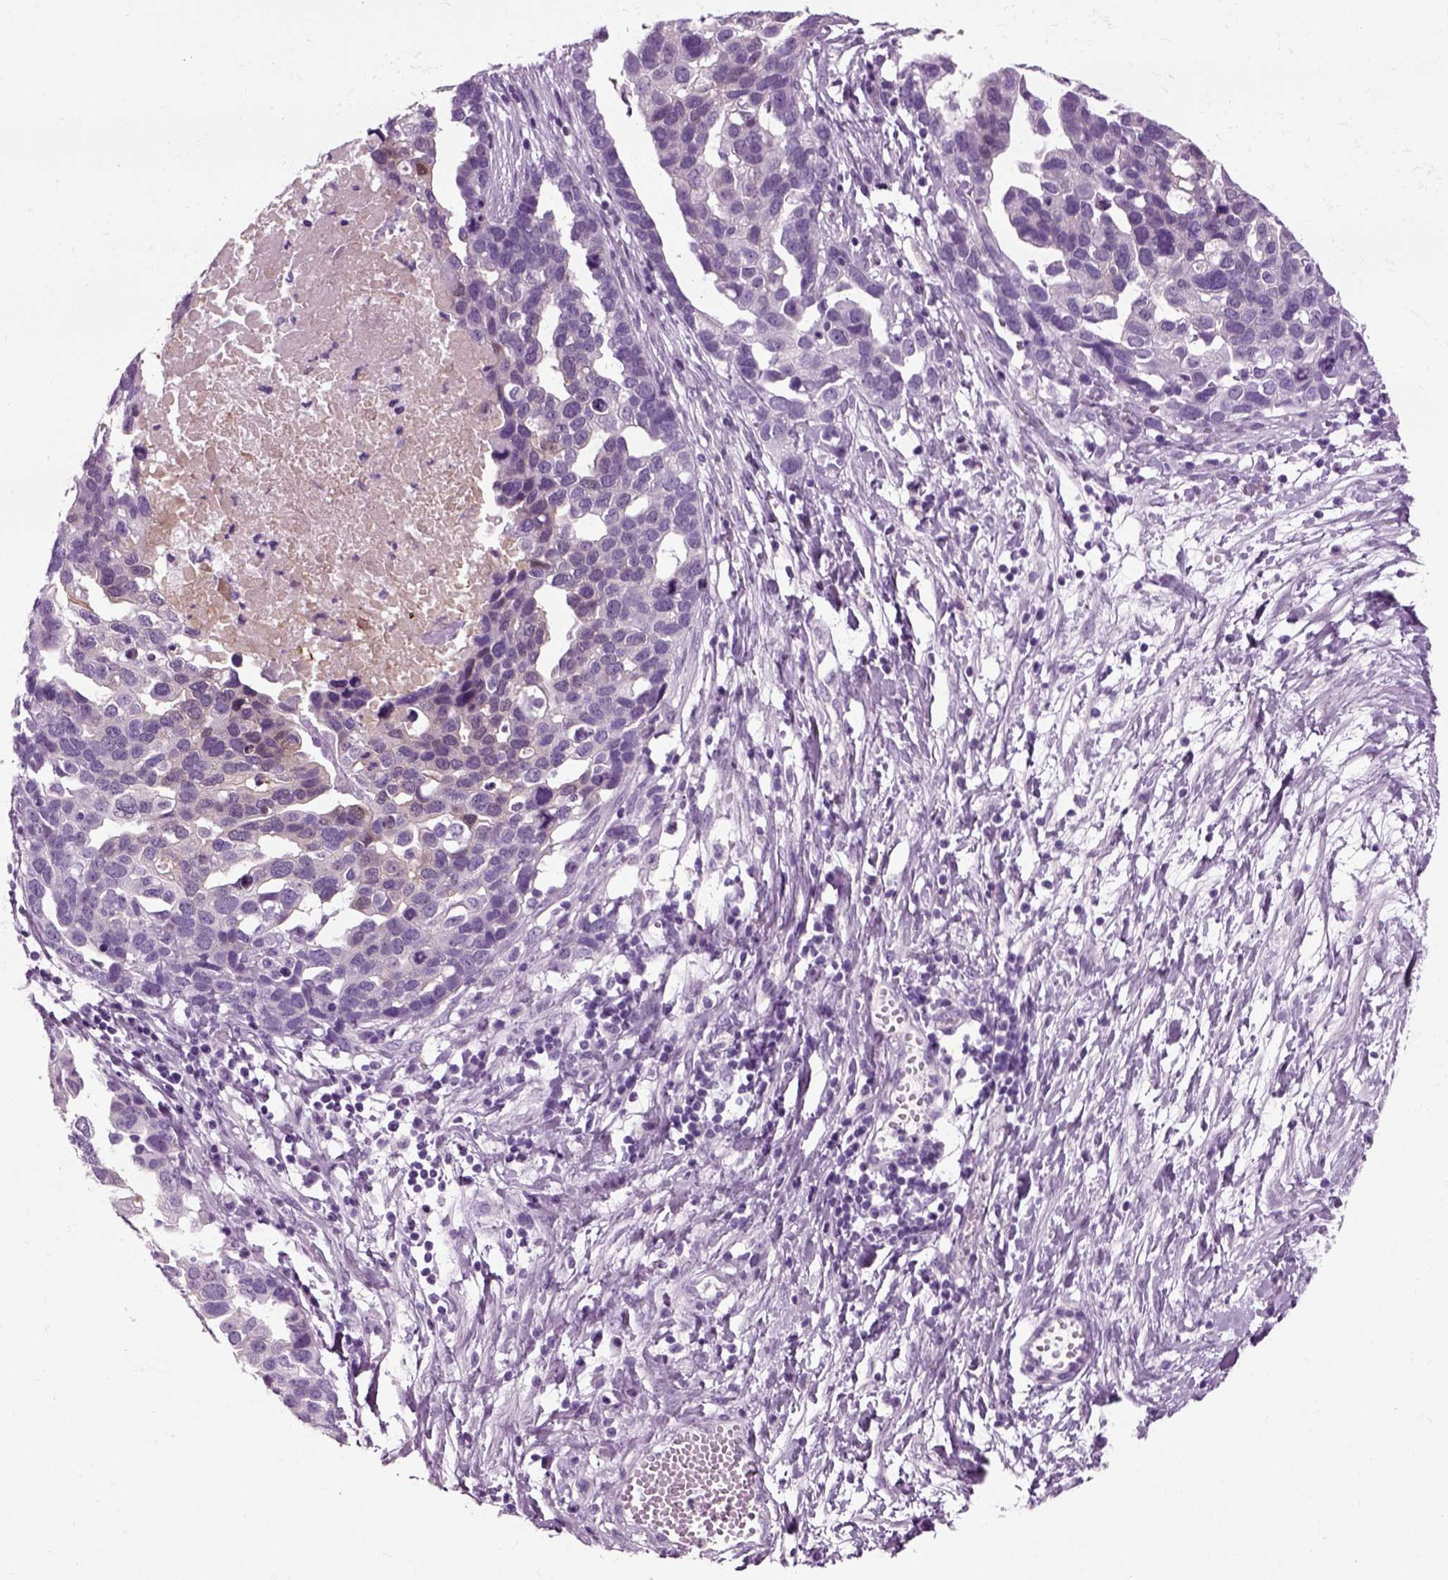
{"staining": {"intensity": "negative", "quantity": "none", "location": "none"}, "tissue": "ovarian cancer", "cell_type": "Tumor cells", "image_type": "cancer", "snomed": [{"axis": "morphology", "description": "Cystadenocarcinoma, serous, NOS"}, {"axis": "topography", "description": "Ovary"}], "caption": "Tumor cells are negative for brown protein staining in ovarian cancer.", "gene": "CRABP1", "patient": {"sex": "female", "age": 54}}